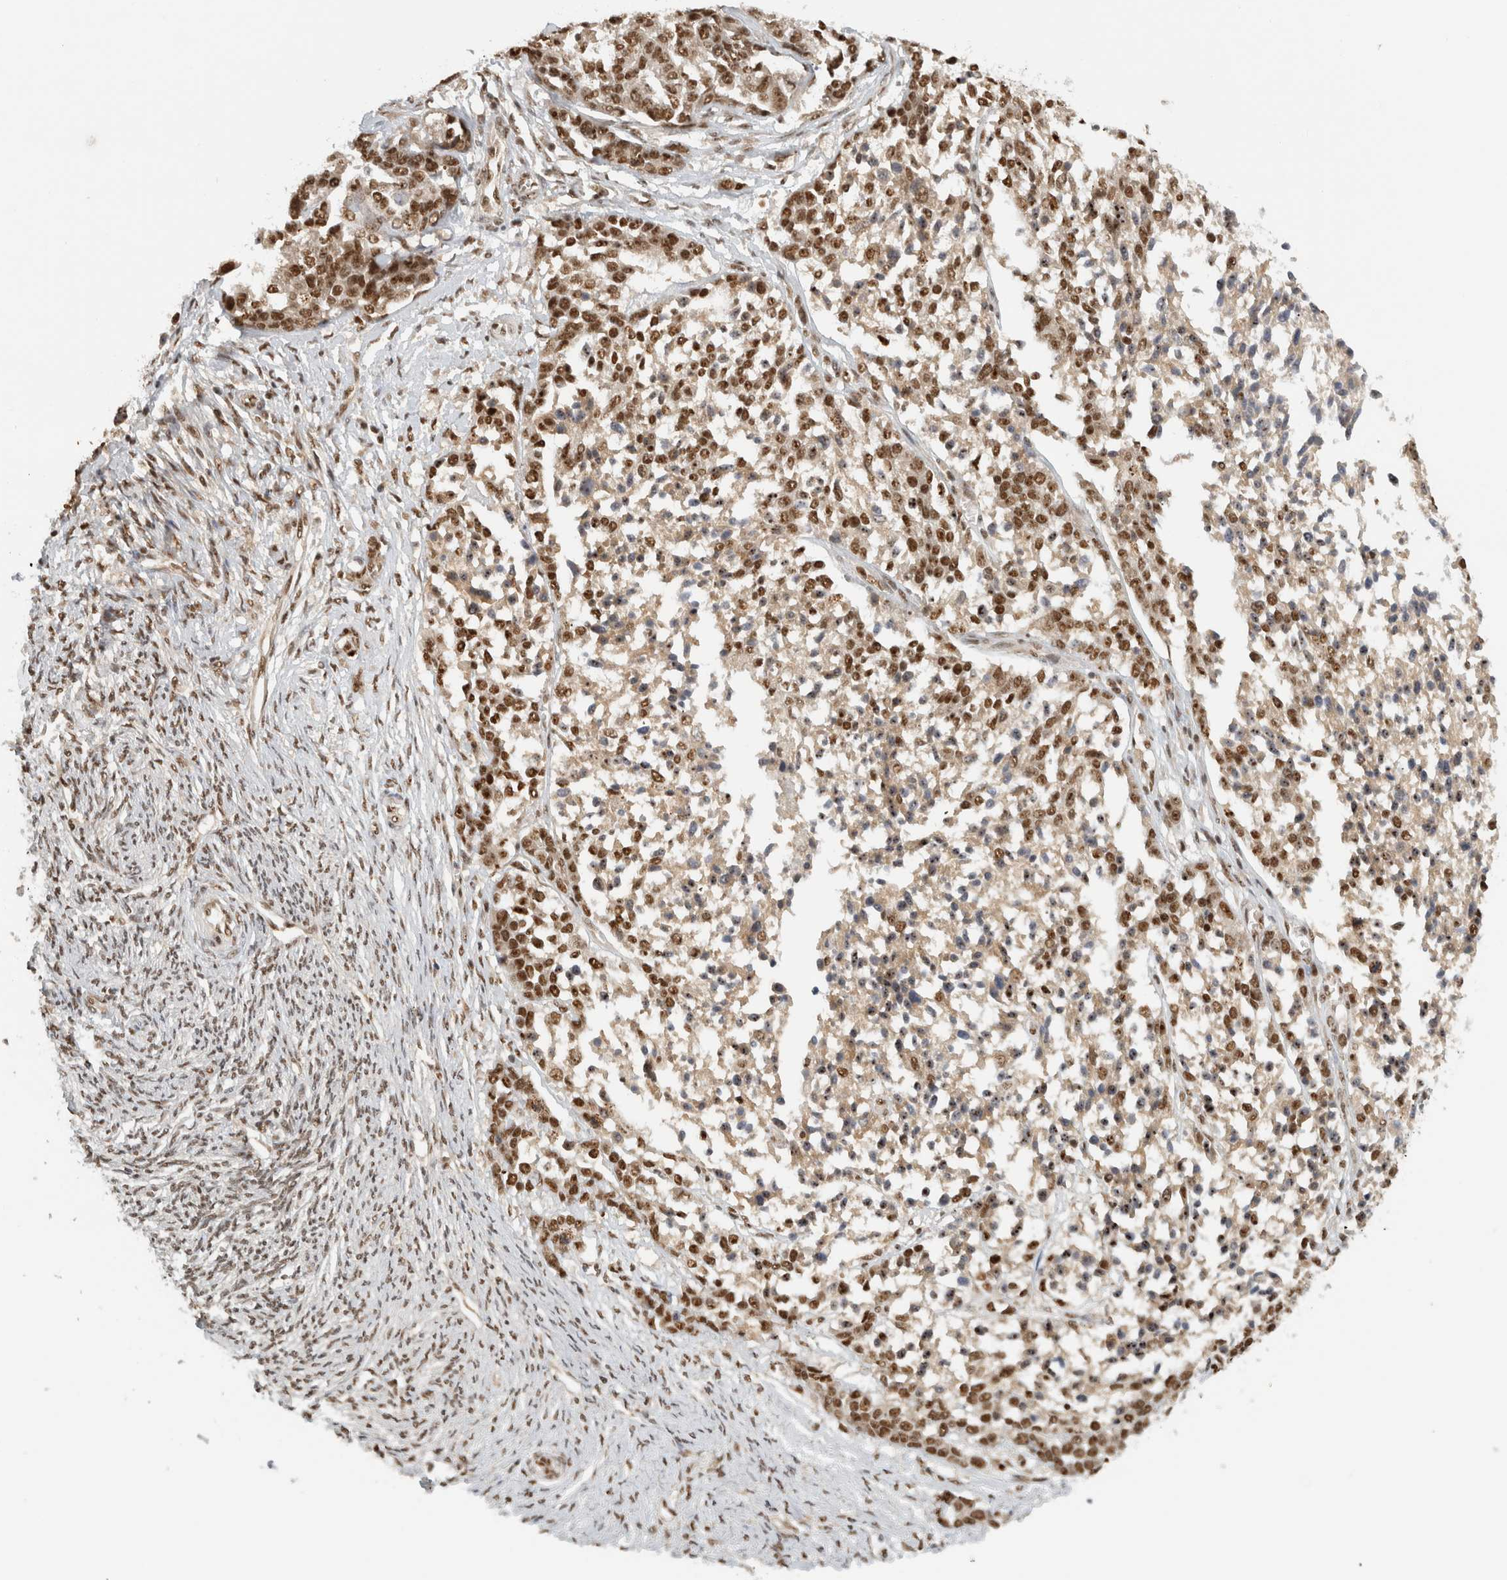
{"staining": {"intensity": "moderate", "quantity": ">75%", "location": "nuclear"}, "tissue": "ovarian cancer", "cell_type": "Tumor cells", "image_type": "cancer", "snomed": [{"axis": "morphology", "description": "Cystadenocarcinoma, serous, NOS"}, {"axis": "topography", "description": "Ovary"}], "caption": "The immunohistochemical stain shows moderate nuclear positivity in tumor cells of ovarian serous cystadenocarcinoma tissue. Using DAB (brown) and hematoxylin (blue) stains, captured at high magnification using brightfield microscopy.", "gene": "EBNA1BP2", "patient": {"sex": "female", "age": 44}}